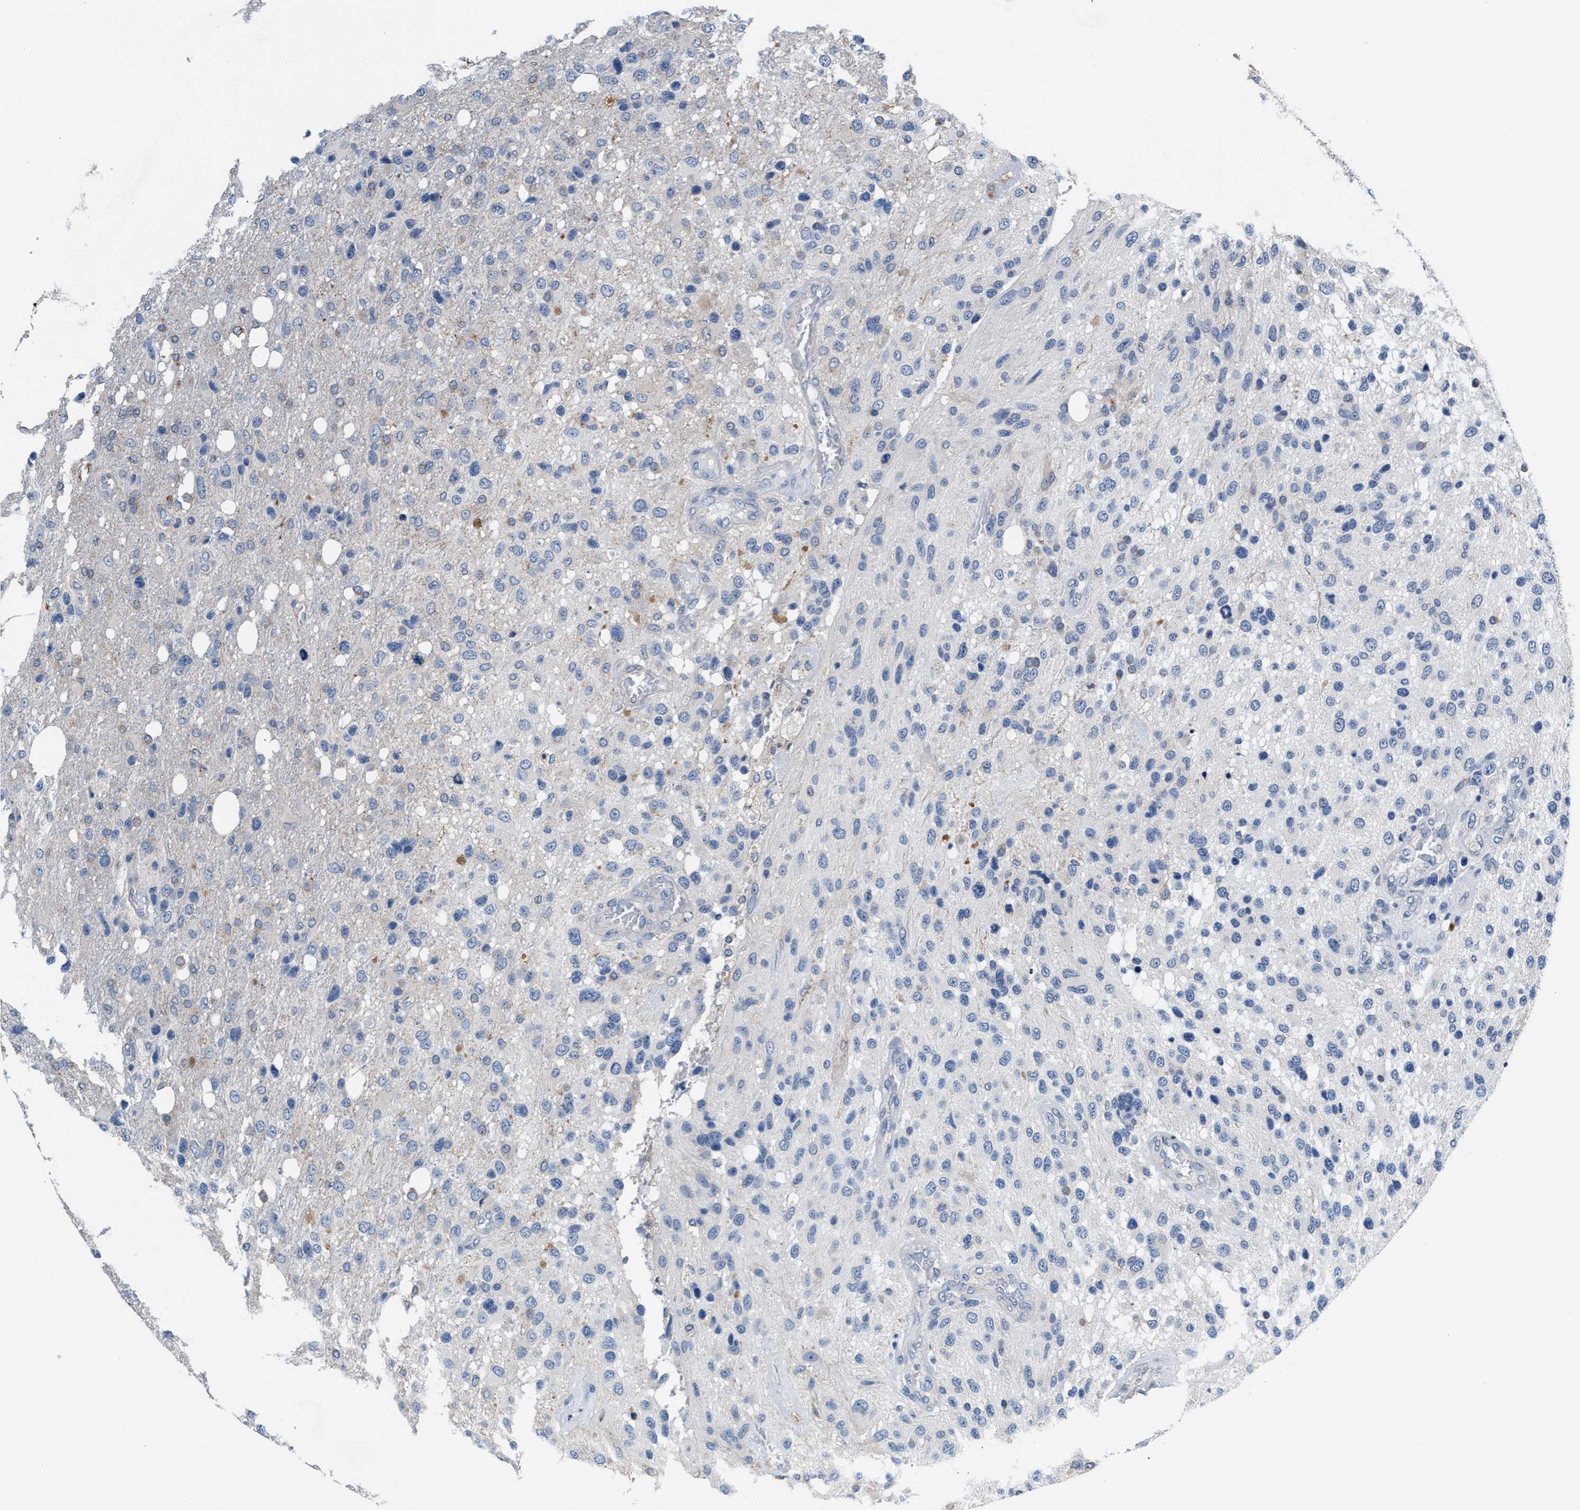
{"staining": {"intensity": "negative", "quantity": "none", "location": "none"}, "tissue": "glioma", "cell_type": "Tumor cells", "image_type": "cancer", "snomed": [{"axis": "morphology", "description": "Glioma, malignant, High grade"}, {"axis": "topography", "description": "Brain"}], "caption": "An image of malignant high-grade glioma stained for a protein displays no brown staining in tumor cells.", "gene": "MYH3", "patient": {"sex": "female", "age": 58}}